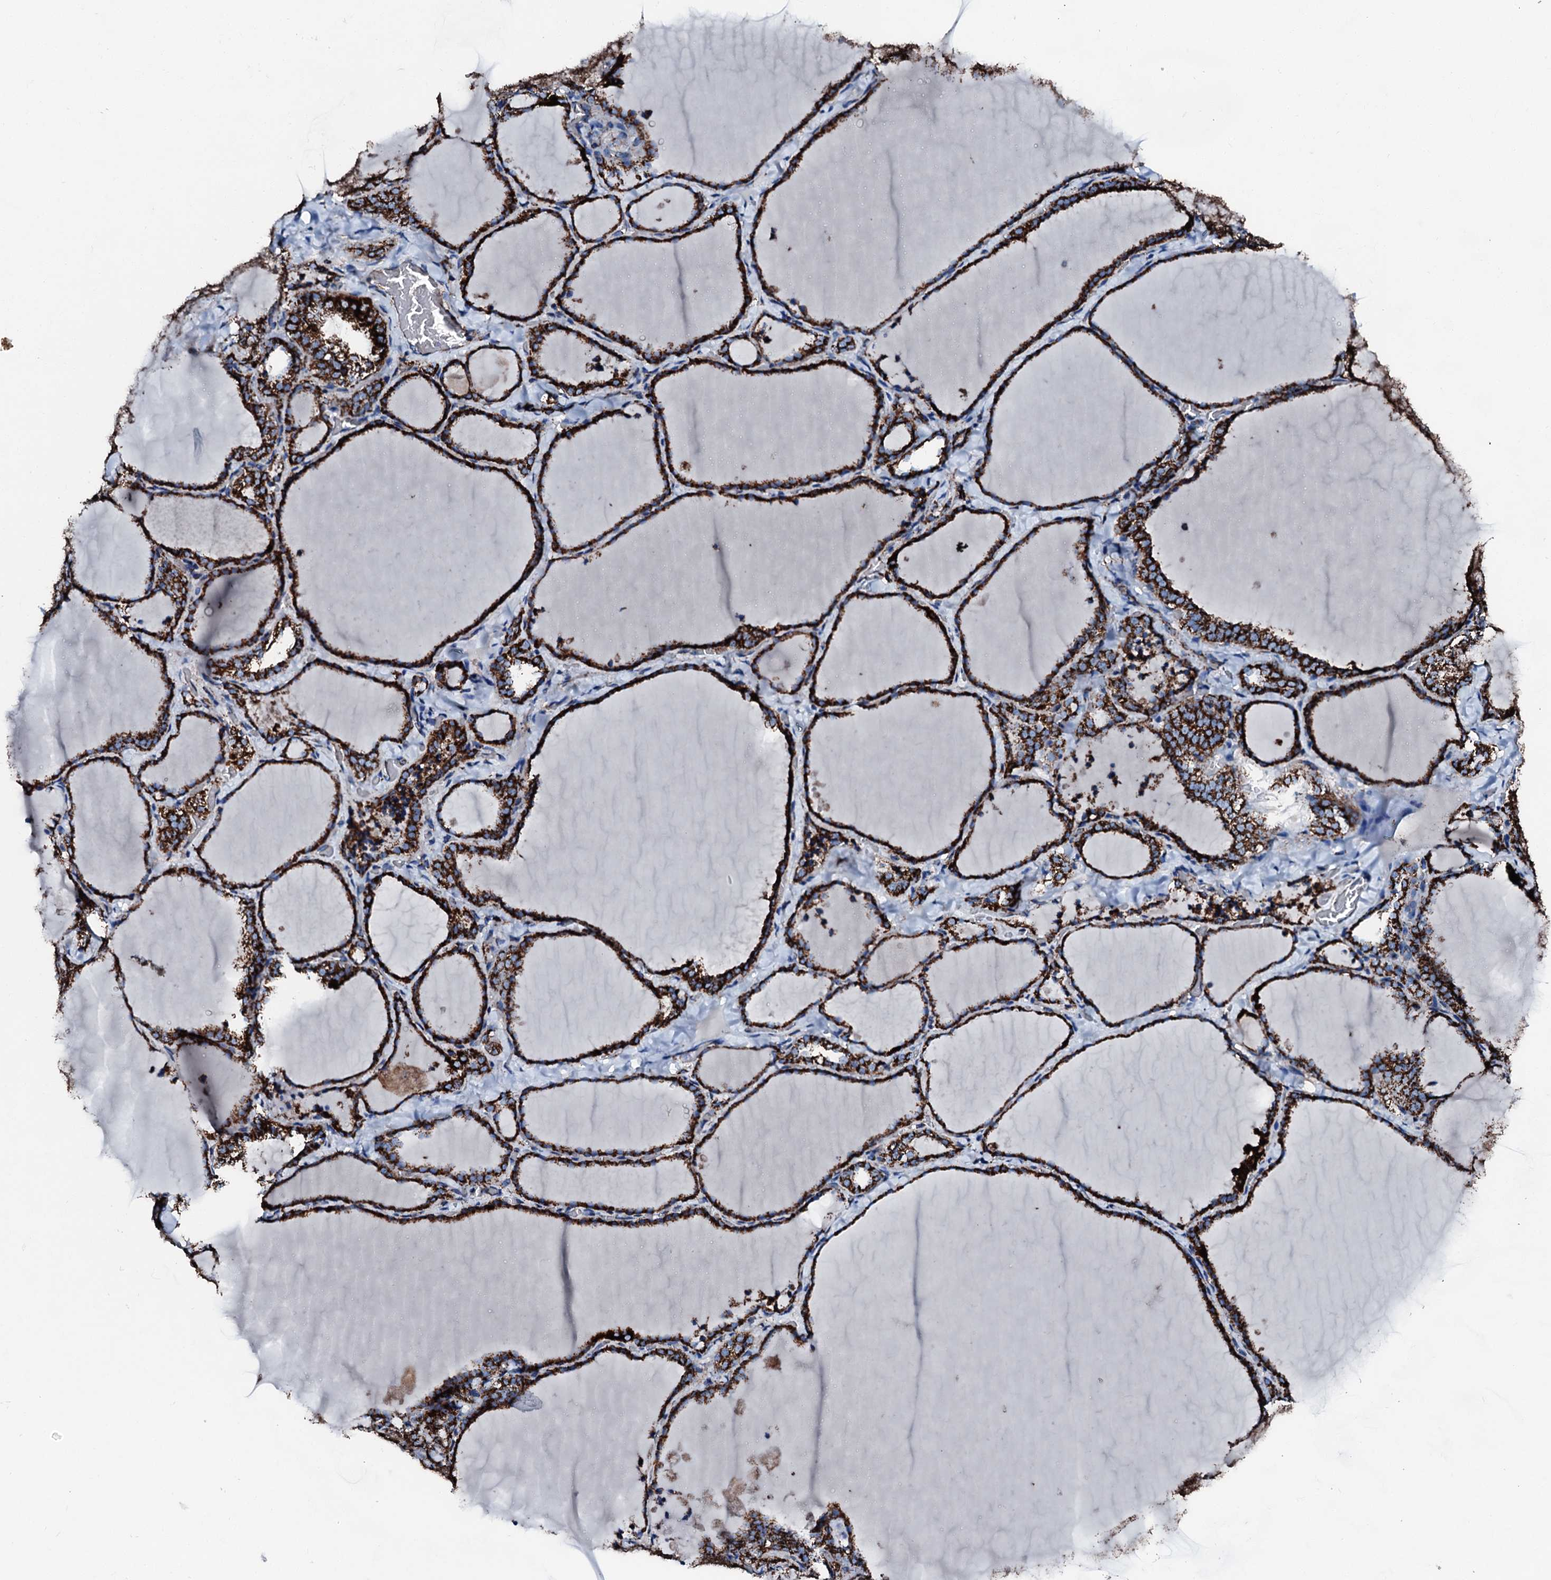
{"staining": {"intensity": "strong", "quantity": ">75%", "location": "cytoplasmic/membranous"}, "tissue": "thyroid gland", "cell_type": "Glandular cells", "image_type": "normal", "snomed": [{"axis": "morphology", "description": "Normal tissue, NOS"}, {"axis": "topography", "description": "Thyroid gland"}], "caption": "Thyroid gland stained for a protein displays strong cytoplasmic/membranous positivity in glandular cells. The protein of interest is stained brown, and the nuclei are stained in blue (DAB (3,3'-diaminobenzidine) IHC with brightfield microscopy, high magnification).", "gene": "HADH", "patient": {"sex": "female", "age": 22}}